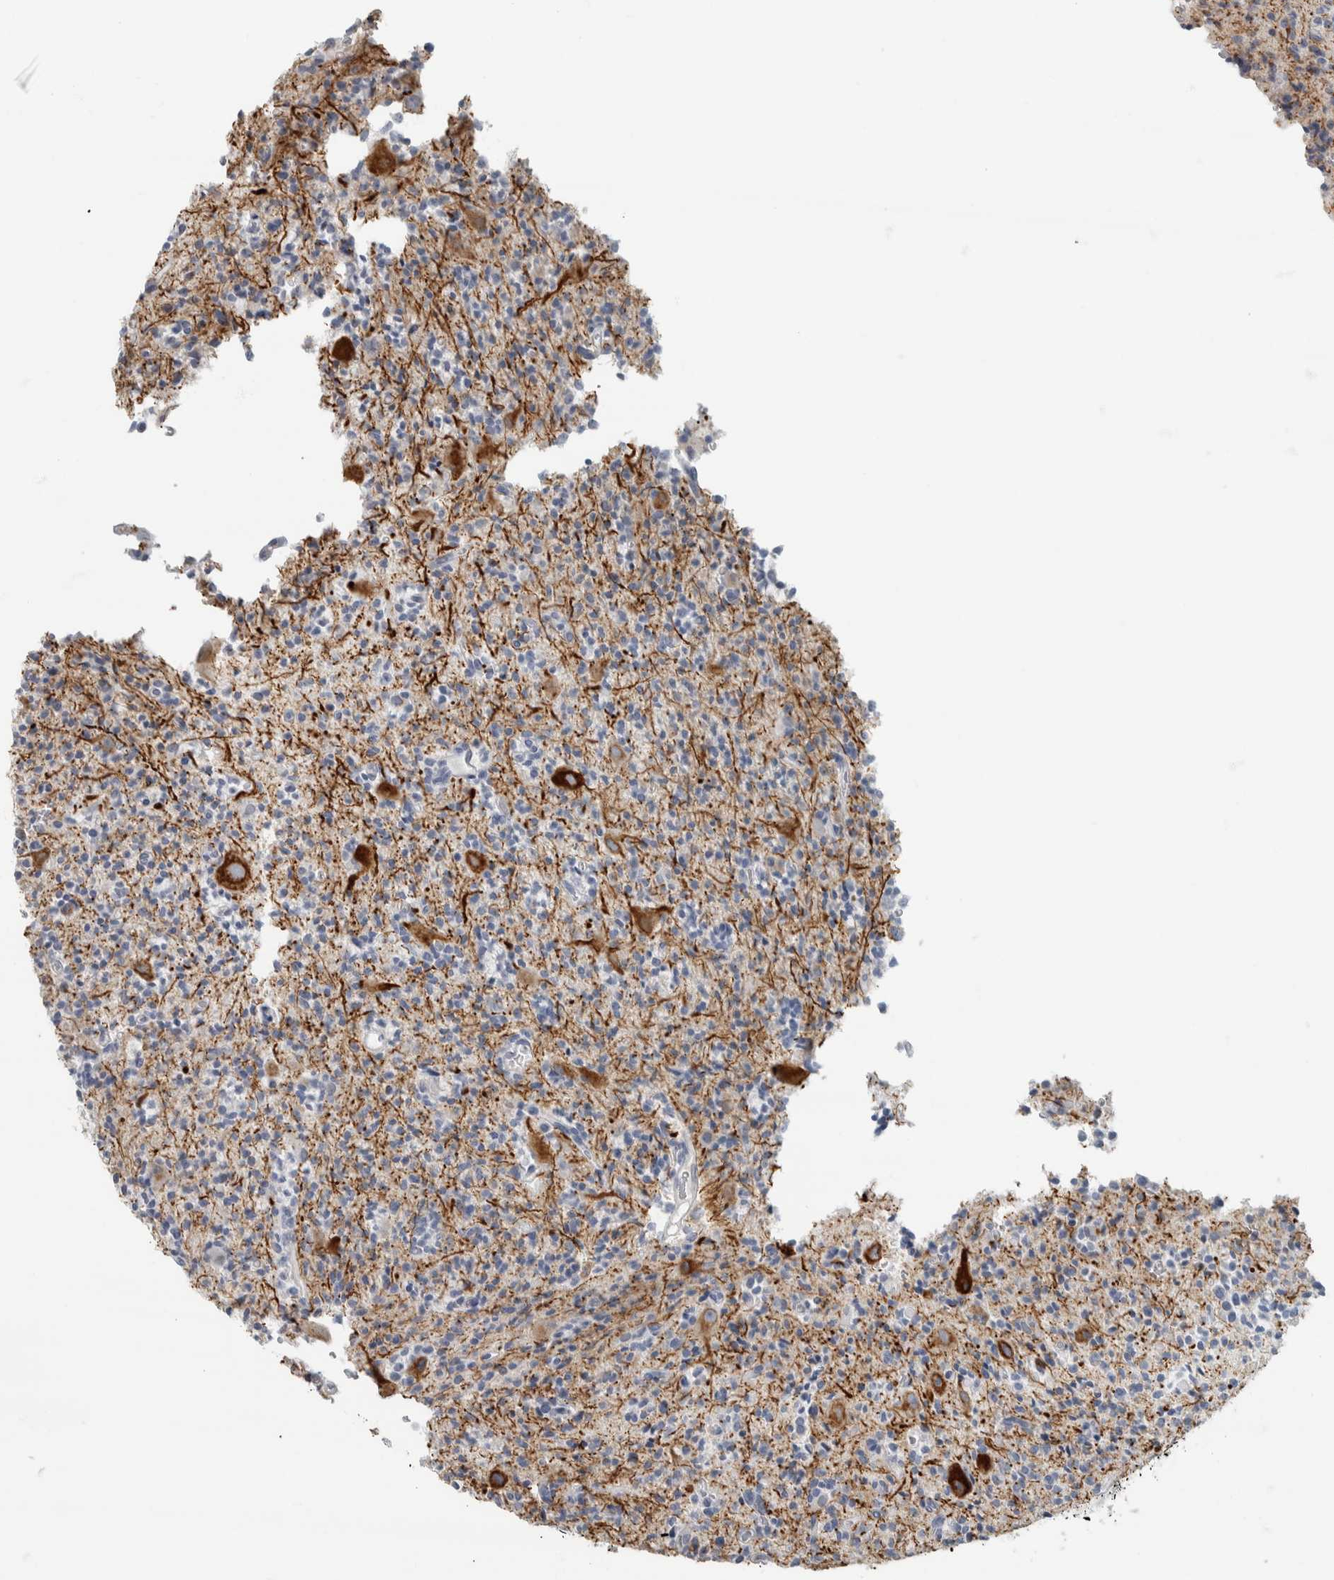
{"staining": {"intensity": "negative", "quantity": "none", "location": "none"}, "tissue": "glioma", "cell_type": "Tumor cells", "image_type": "cancer", "snomed": [{"axis": "morphology", "description": "Glioma, malignant, High grade"}, {"axis": "topography", "description": "Brain"}], "caption": "This micrograph is of glioma stained with immunohistochemistry (IHC) to label a protein in brown with the nuclei are counter-stained blue. There is no staining in tumor cells. (Brightfield microscopy of DAB (3,3'-diaminobenzidine) immunohistochemistry (IHC) at high magnification).", "gene": "NEFM", "patient": {"sex": "male", "age": 34}}